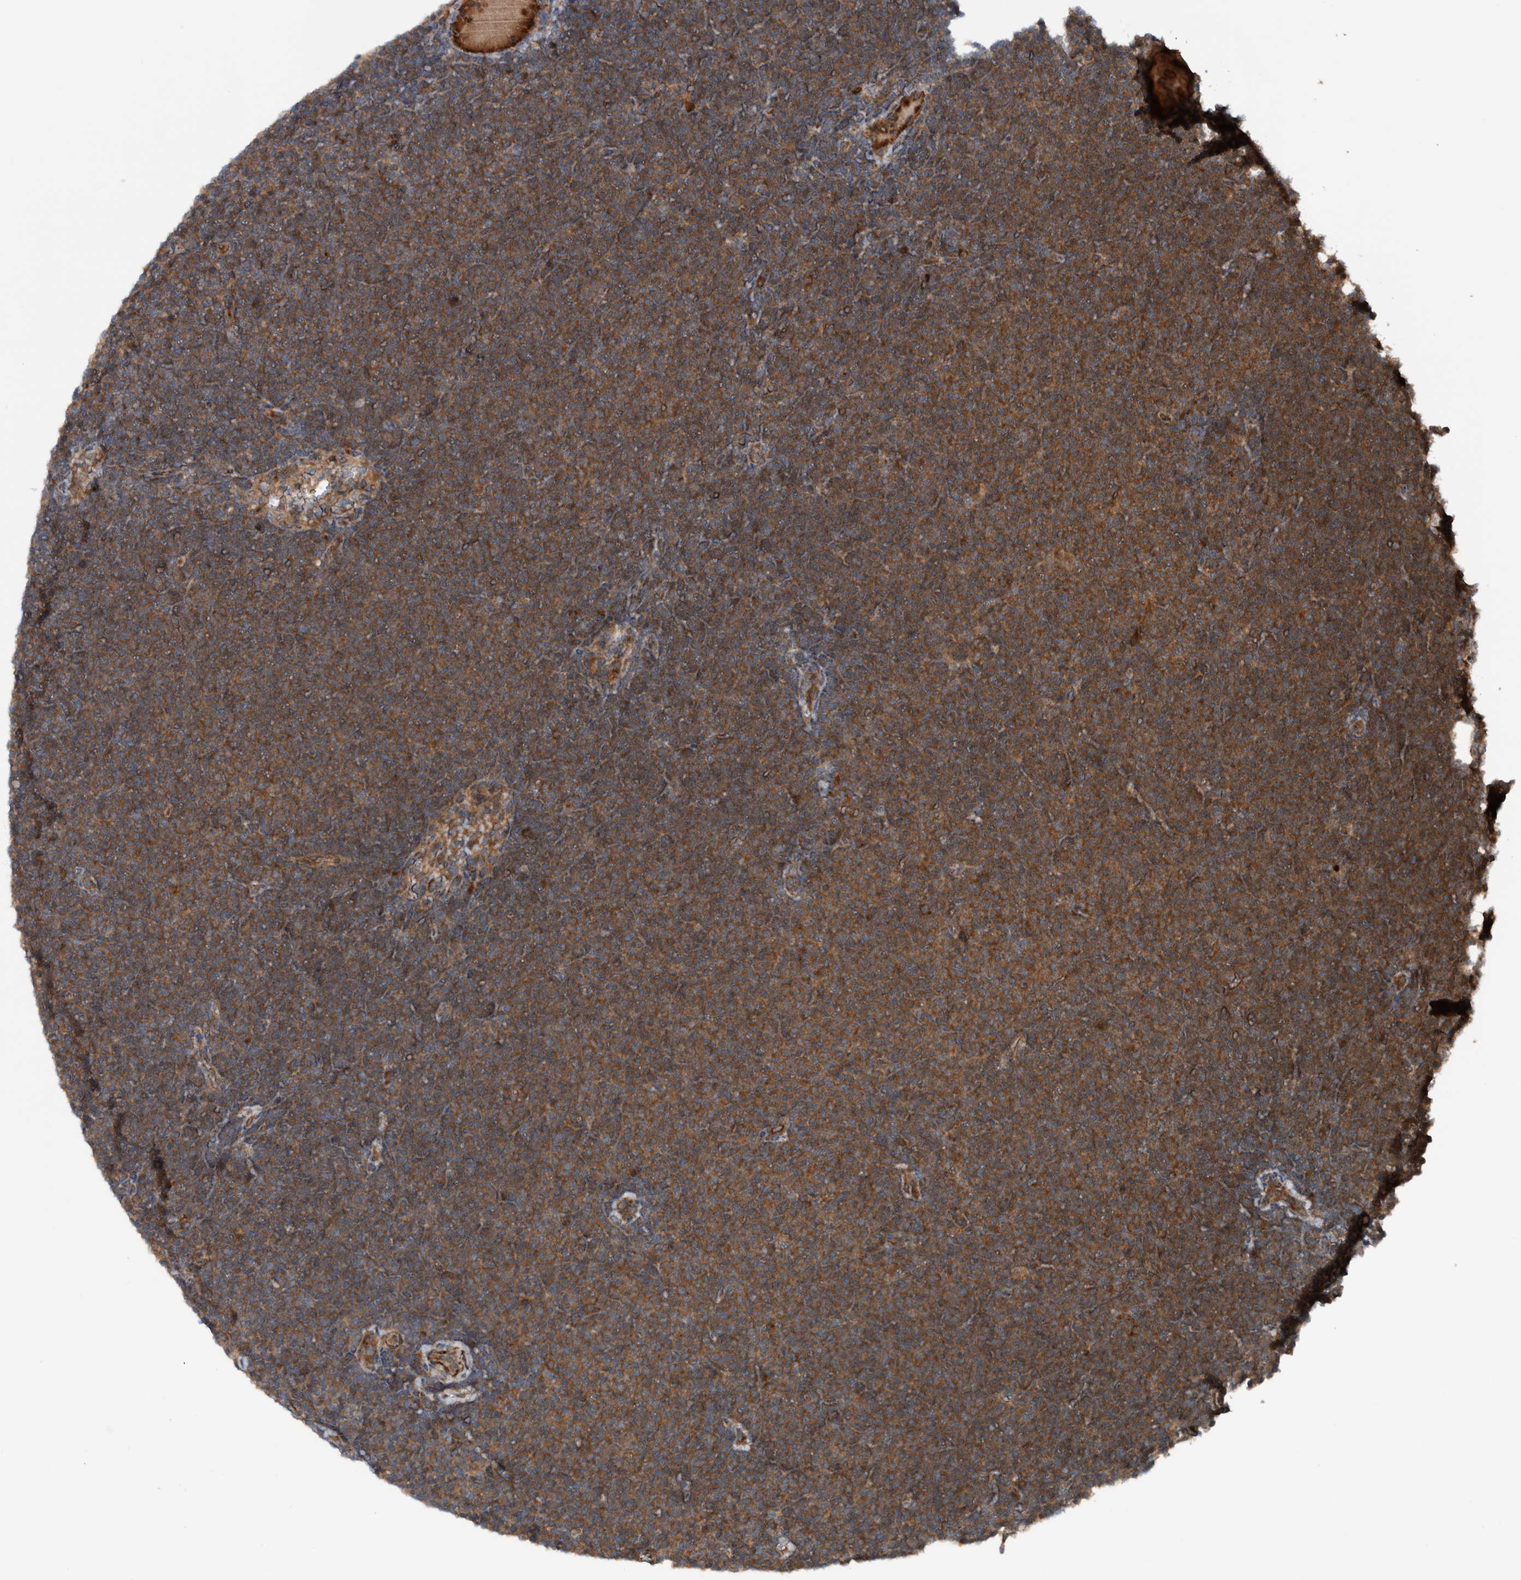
{"staining": {"intensity": "moderate", "quantity": ">75%", "location": "cytoplasmic/membranous"}, "tissue": "lymphoma", "cell_type": "Tumor cells", "image_type": "cancer", "snomed": [{"axis": "morphology", "description": "Malignant lymphoma, non-Hodgkin's type, Low grade"}, {"axis": "topography", "description": "Lymph node"}], "caption": "Protein analysis of lymphoma tissue shows moderate cytoplasmic/membranous staining in about >75% of tumor cells. The staining was performed using DAB, with brown indicating positive protein expression. Nuclei are stained blue with hematoxylin.", "gene": "CUEDC1", "patient": {"sex": "female", "age": 53}}